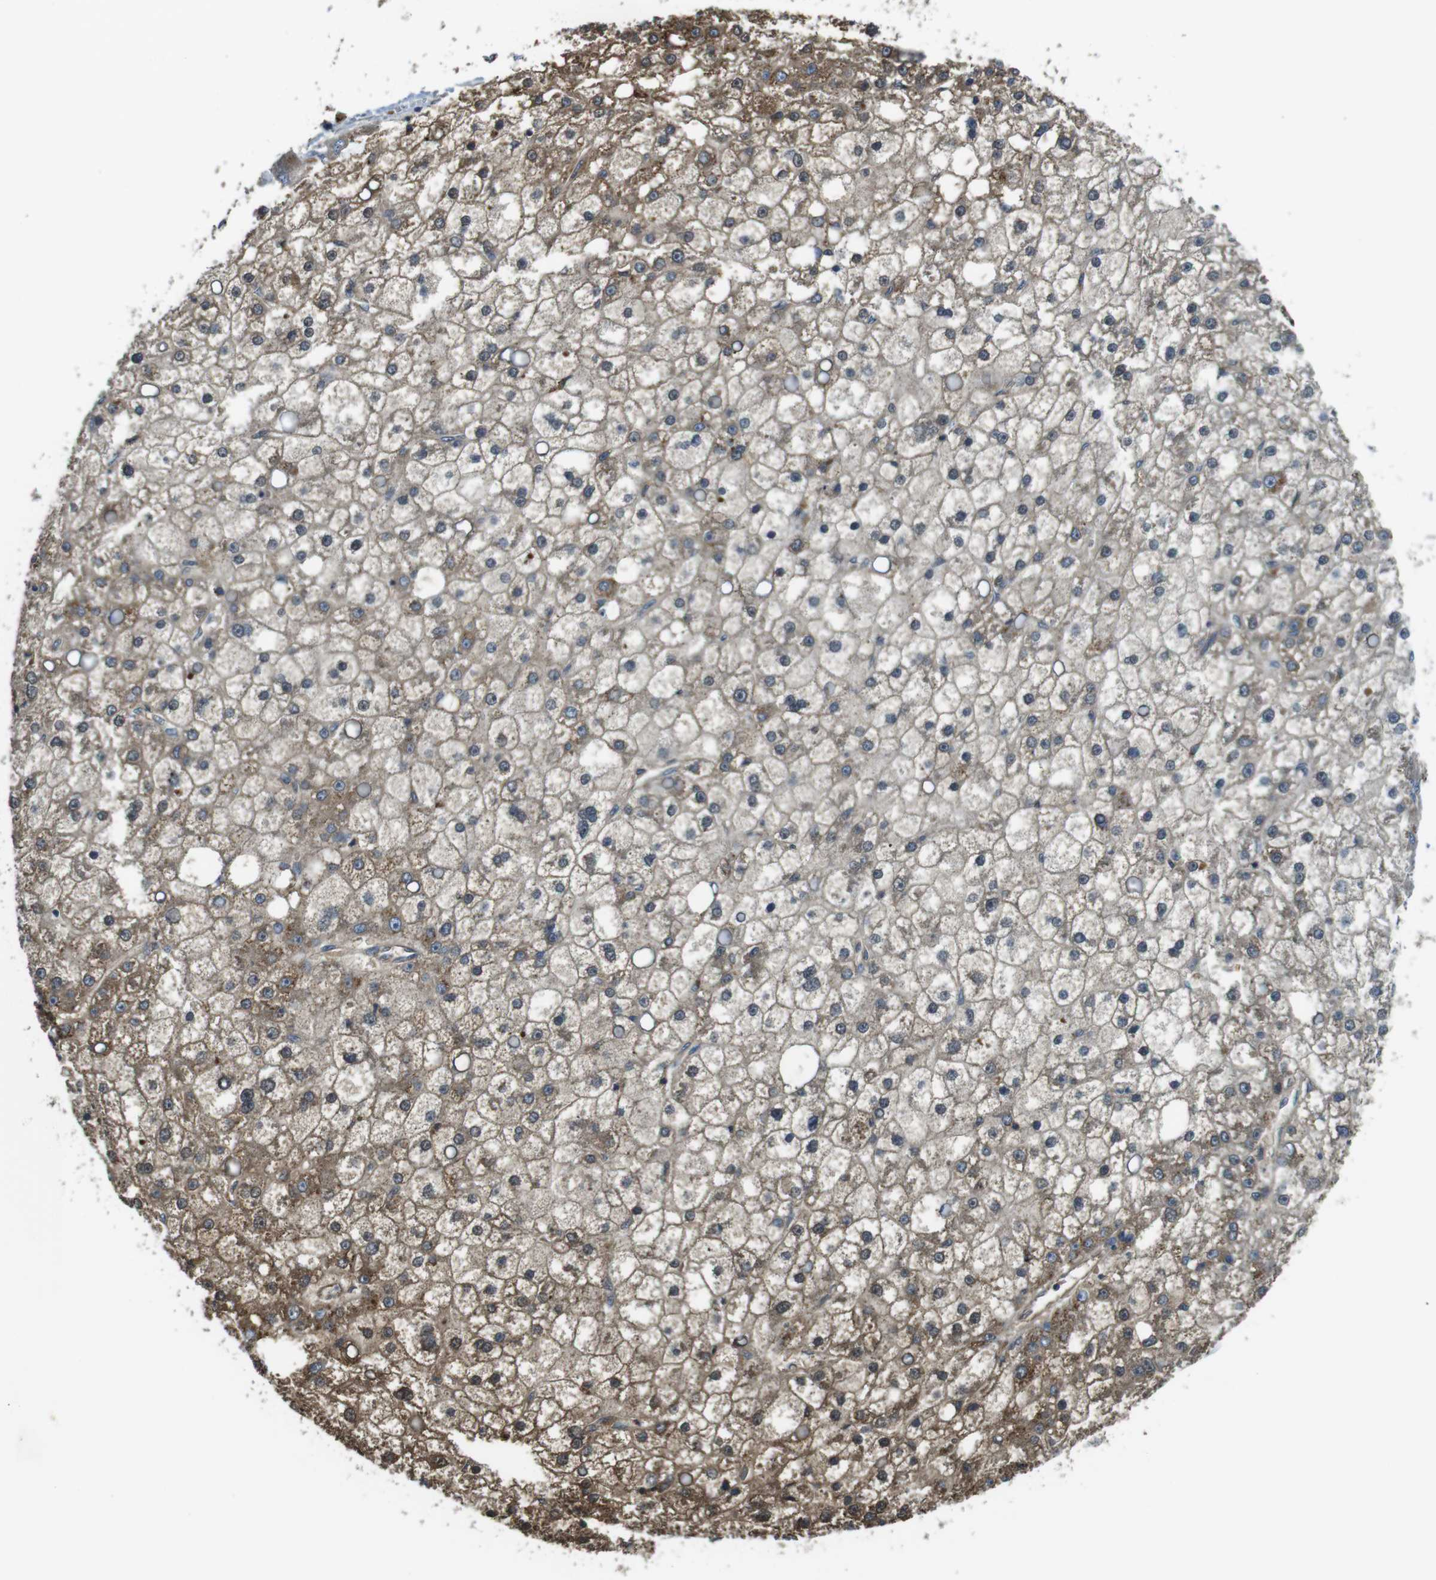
{"staining": {"intensity": "moderate", "quantity": "25%-75%", "location": "cytoplasmic/membranous"}, "tissue": "liver cancer", "cell_type": "Tumor cells", "image_type": "cancer", "snomed": [{"axis": "morphology", "description": "Carcinoma, Hepatocellular, NOS"}, {"axis": "topography", "description": "Liver"}], "caption": "The micrograph exhibits staining of liver cancer (hepatocellular carcinoma), revealing moderate cytoplasmic/membranous protein positivity (brown color) within tumor cells.", "gene": "LRRC3B", "patient": {"sex": "male", "age": 67}}